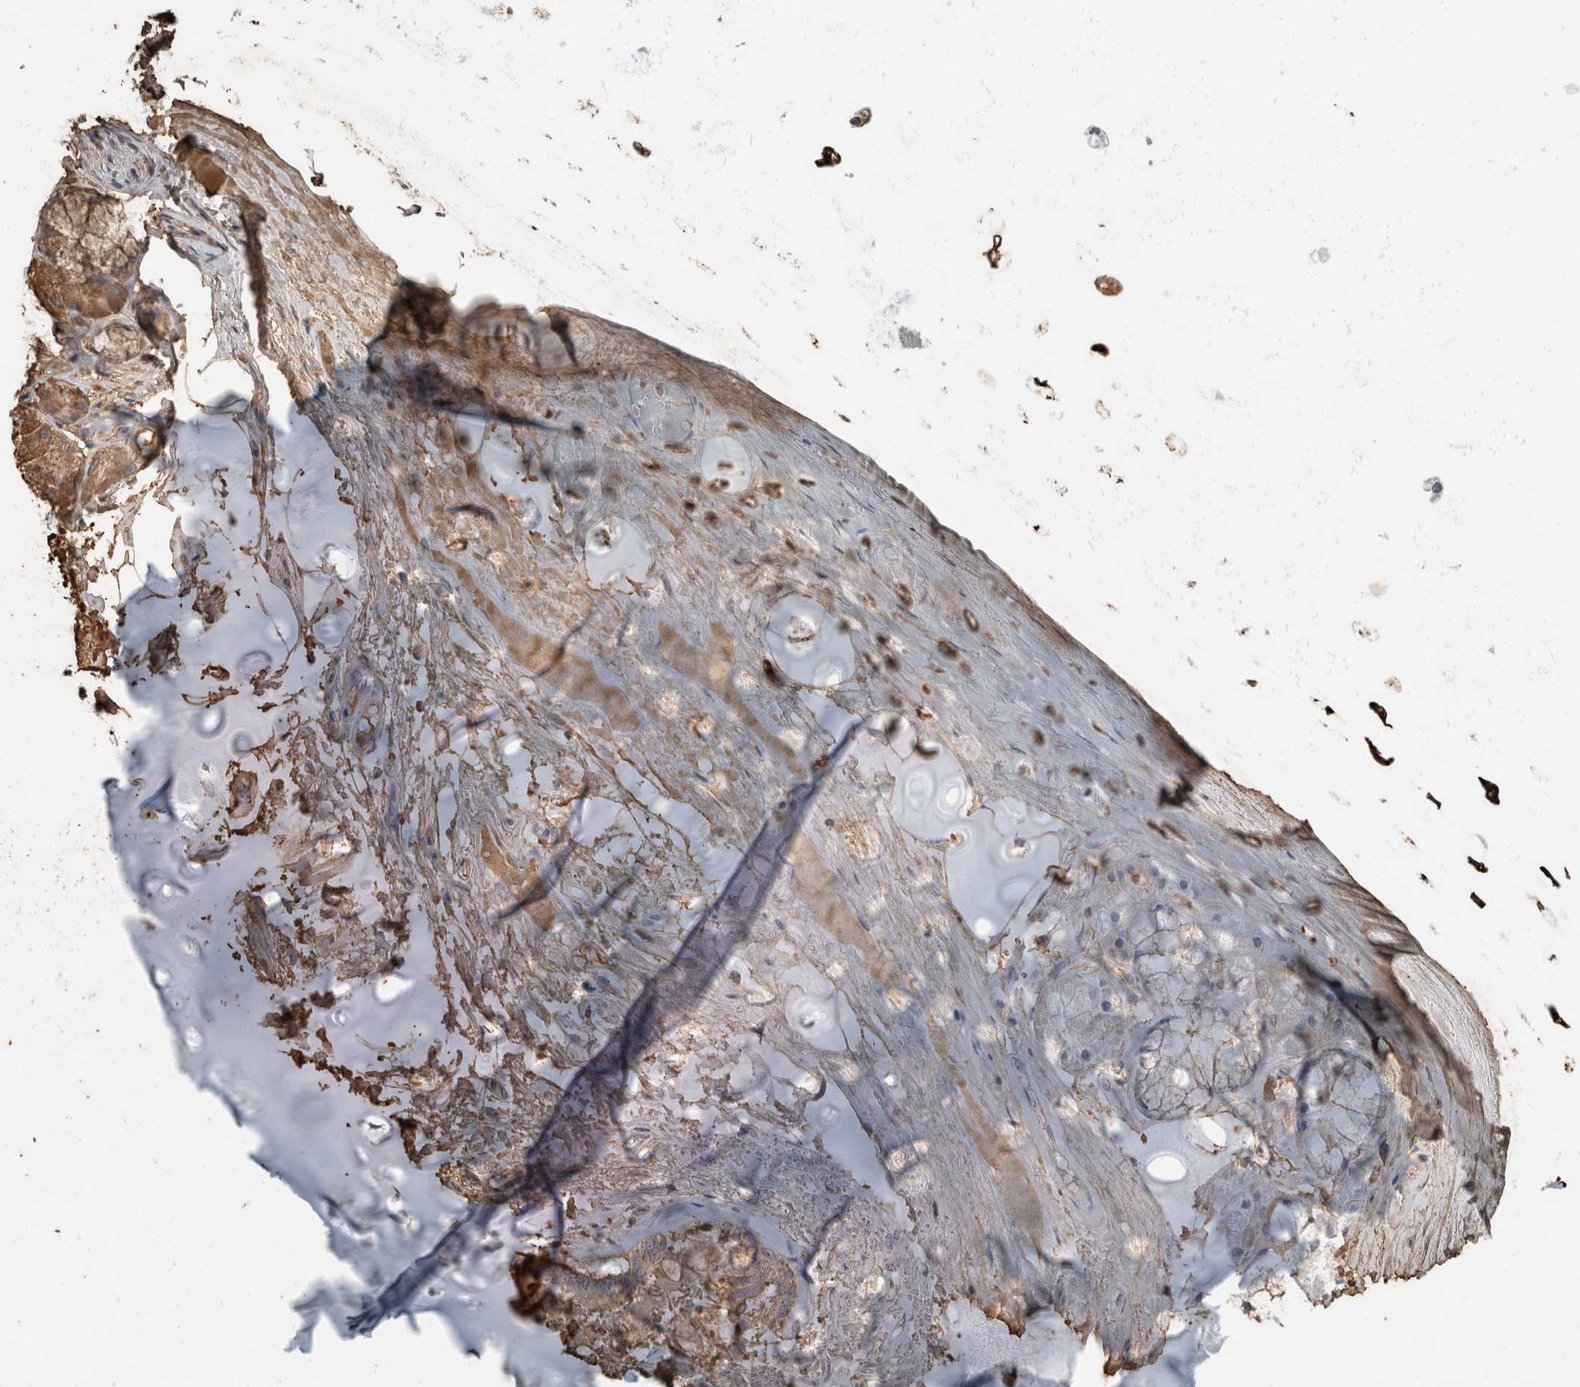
{"staining": {"intensity": "moderate", "quantity": ">75%", "location": "cytoplasmic/membranous"}, "tissue": "adipose tissue", "cell_type": "Adipocytes", "image_type": "normal", "snomed": [{"axis": "morphology", "description": "Normal tissue, NOS"}, {"axis": "topography", "description": "Bronchus"}], "caption": "The micrograph shows a brown stain indicating the presence of a protein in the cytoplasmic/membranous of adipocytes in adipose tissue.", "gene": "USP34", "patient": {"sex": "male", "age": 66}}